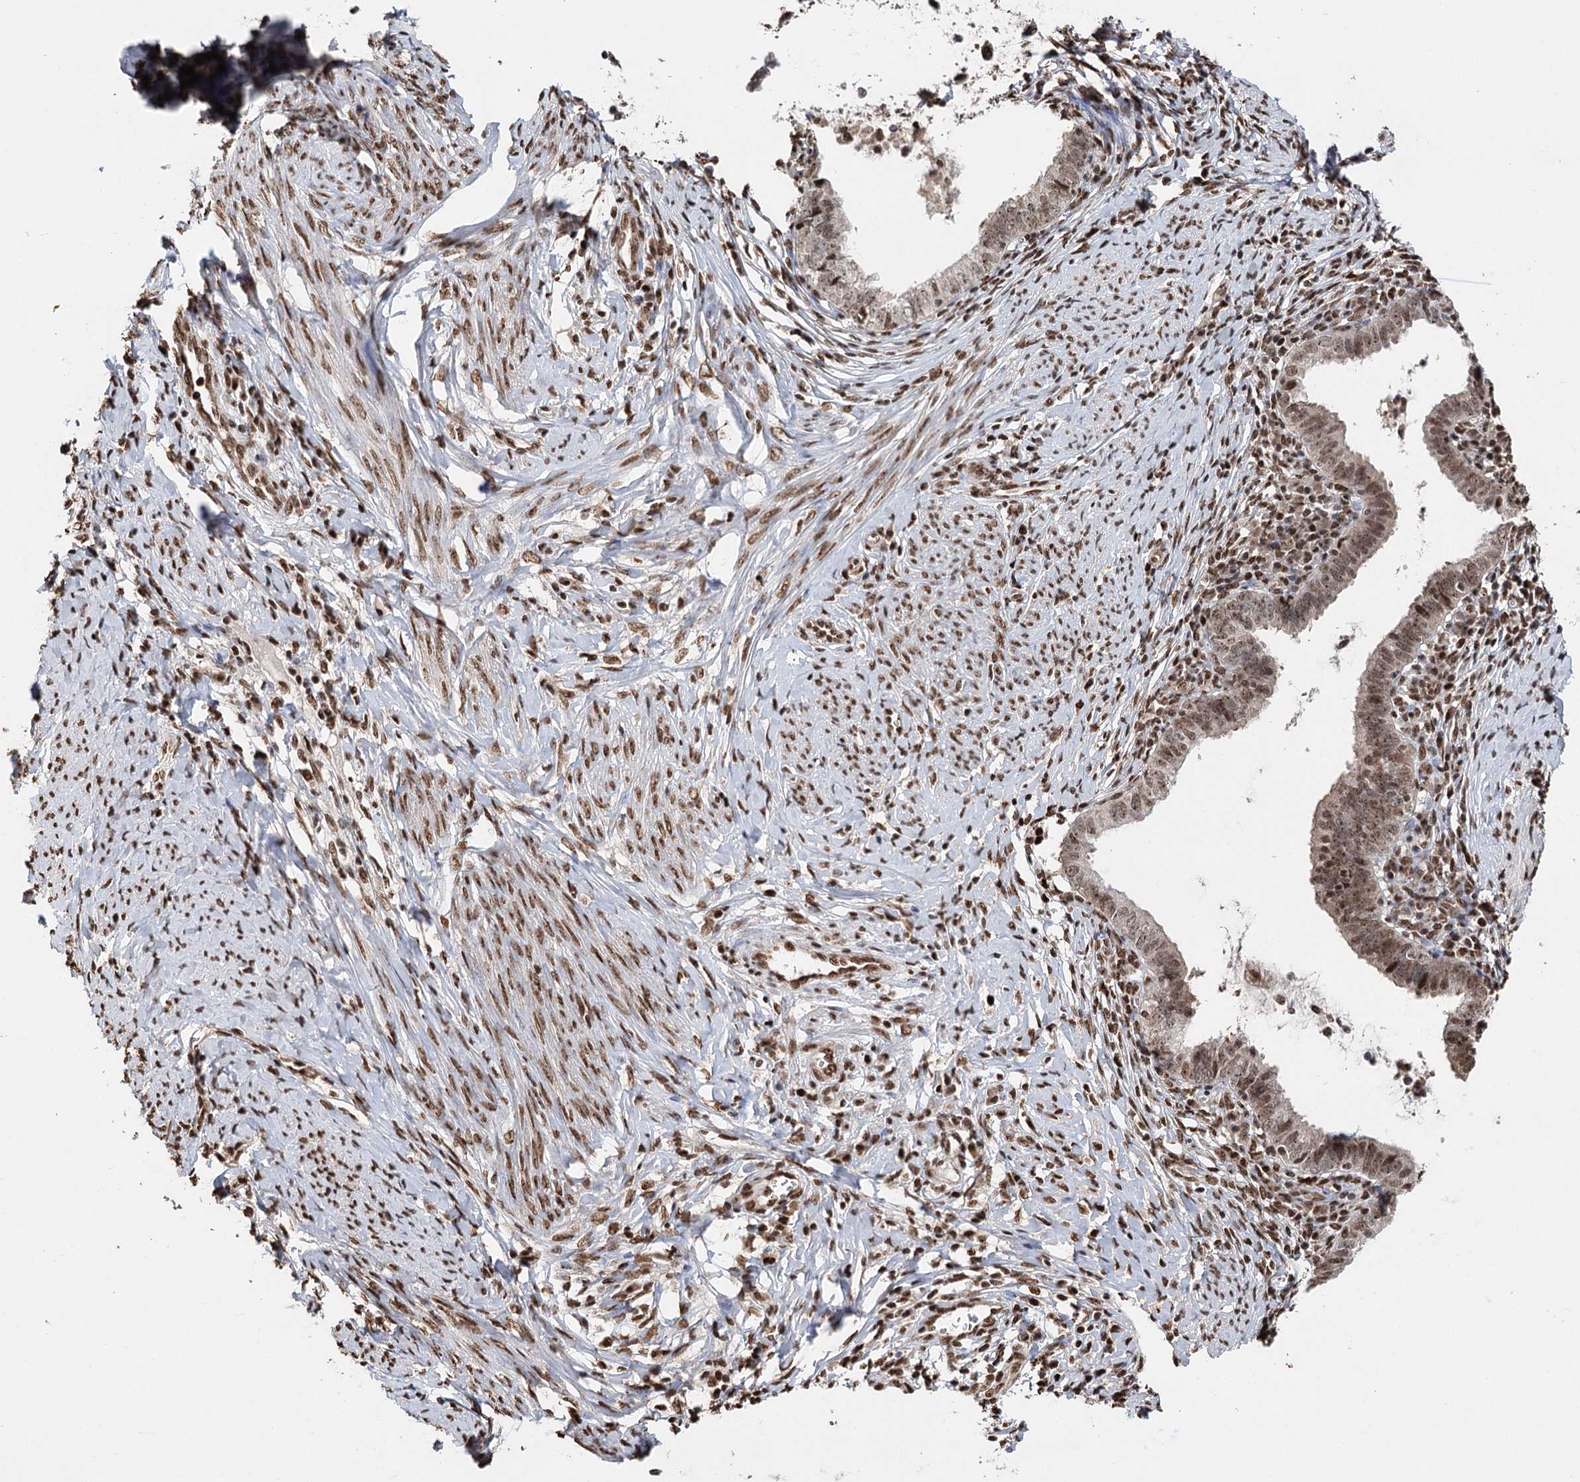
{"staining": {"intensity": "moderate", "quantity": ">75%", "location": "nuclear"}, "tissue": "cervical cancer", "cell_type": "Tumor cells", "image_type": "cancer", "snomed": [{"axis": "morphology", "description": "Adenocarcinoma, NOS"}, {"axis": "topography", "description": "Cervix"}], "caption": "High-power microscopy captured an immunohistochemistry image of cervical cancer (adenocarcinoma), revealing moderate nuclear expression in approximately >75% of tumor cells. Nuclei are stained in blue.", "gene": "RPS27A", "patient": {"sex": "female", "age": 36}}